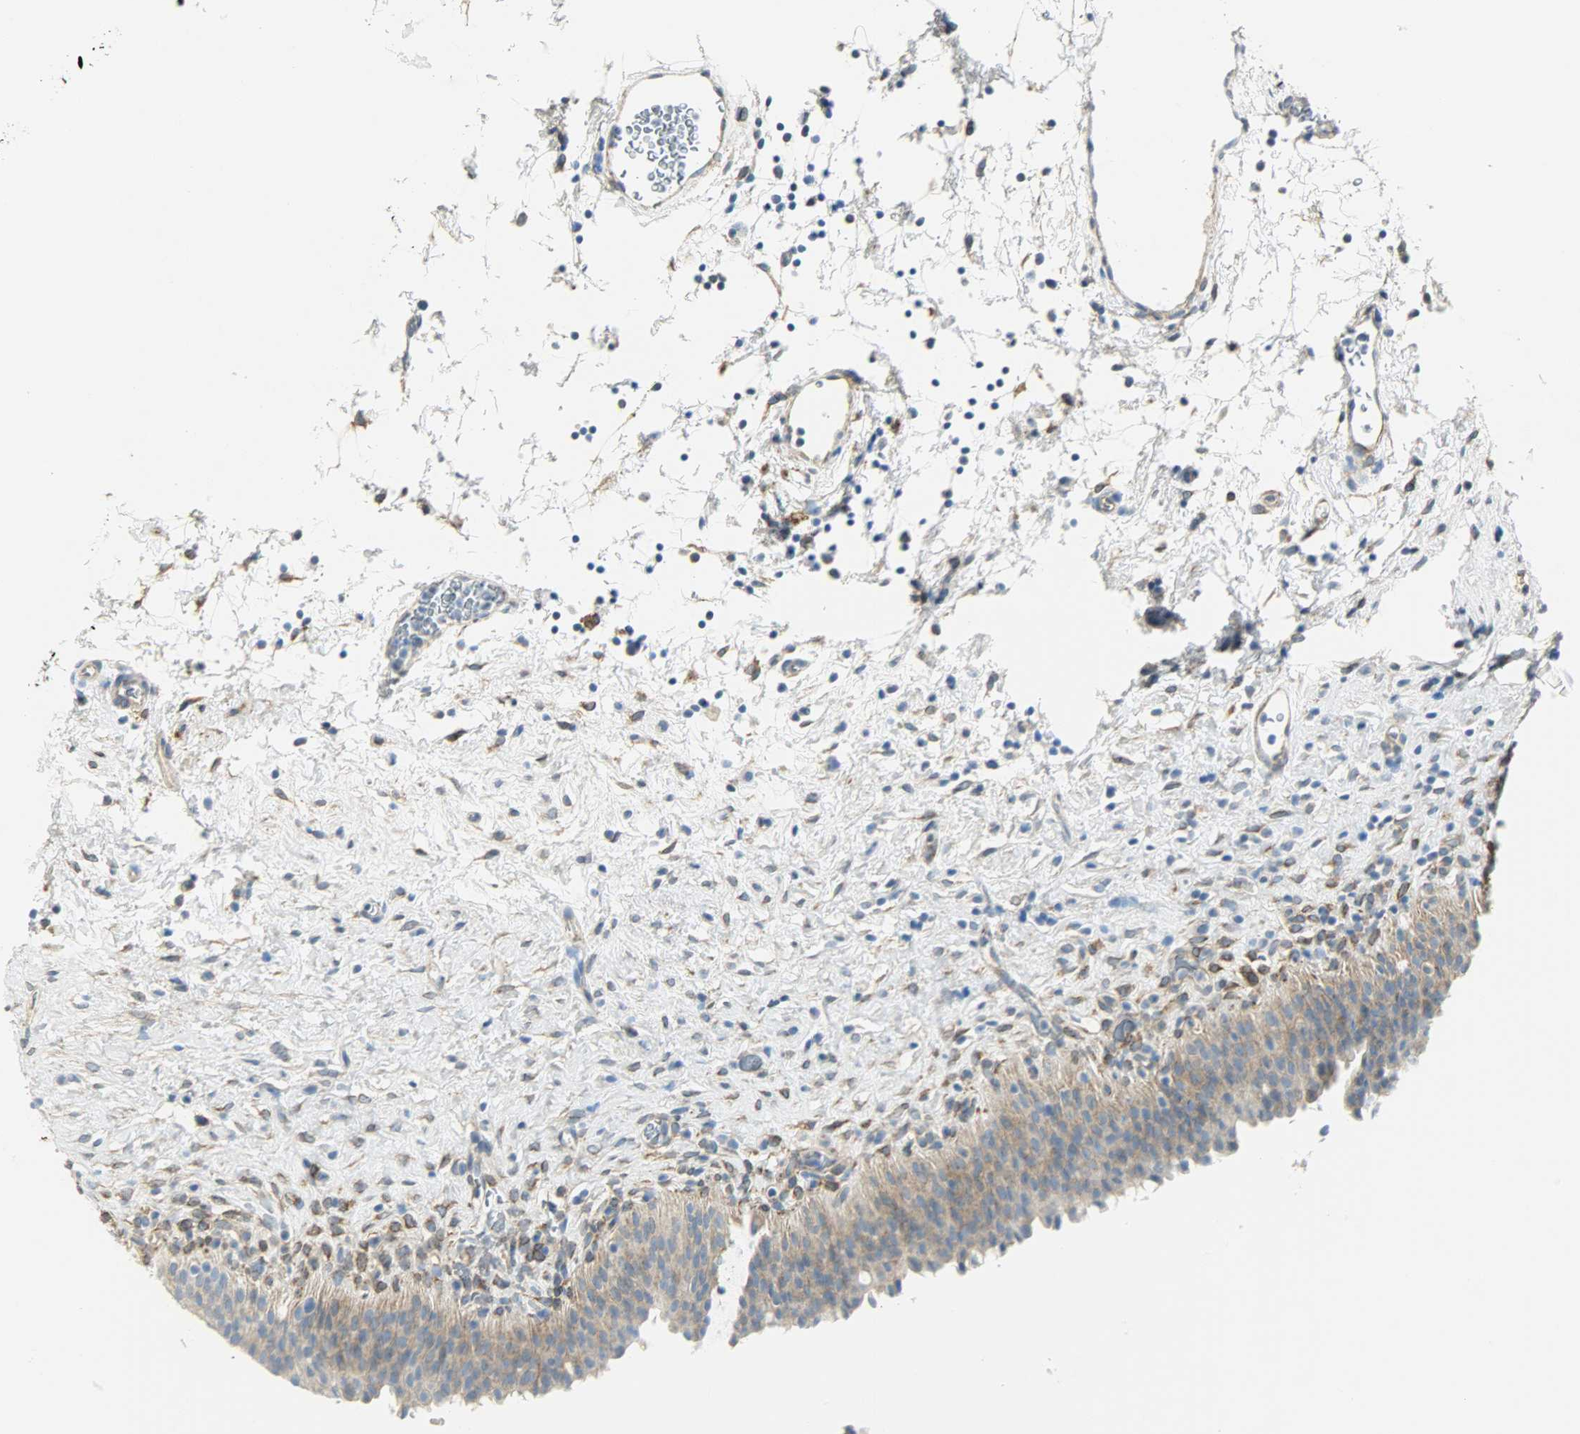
{"staining": {"intensity": "moderate", "quantity": ">75%", "location": "cytoplasmic/membranous"}, "tissue": "urinary bladder", "cell_type": "Urothelial cells", "image_type": "normal", "snomed": [{"axis": "morphology", "description": "Normal tissue, NOS"}, {"axis": "topography", "description": "Urinary bladder"}], "caption": "Immunohistochemistry (IHC) of benign human urinary bladder reveals medium levels of moderate cytoplasmic/membranous positivity in approximately >75% of urothelial cells.", "gene": "PKD2", "patient": {"sex": "male", "age": 51}}